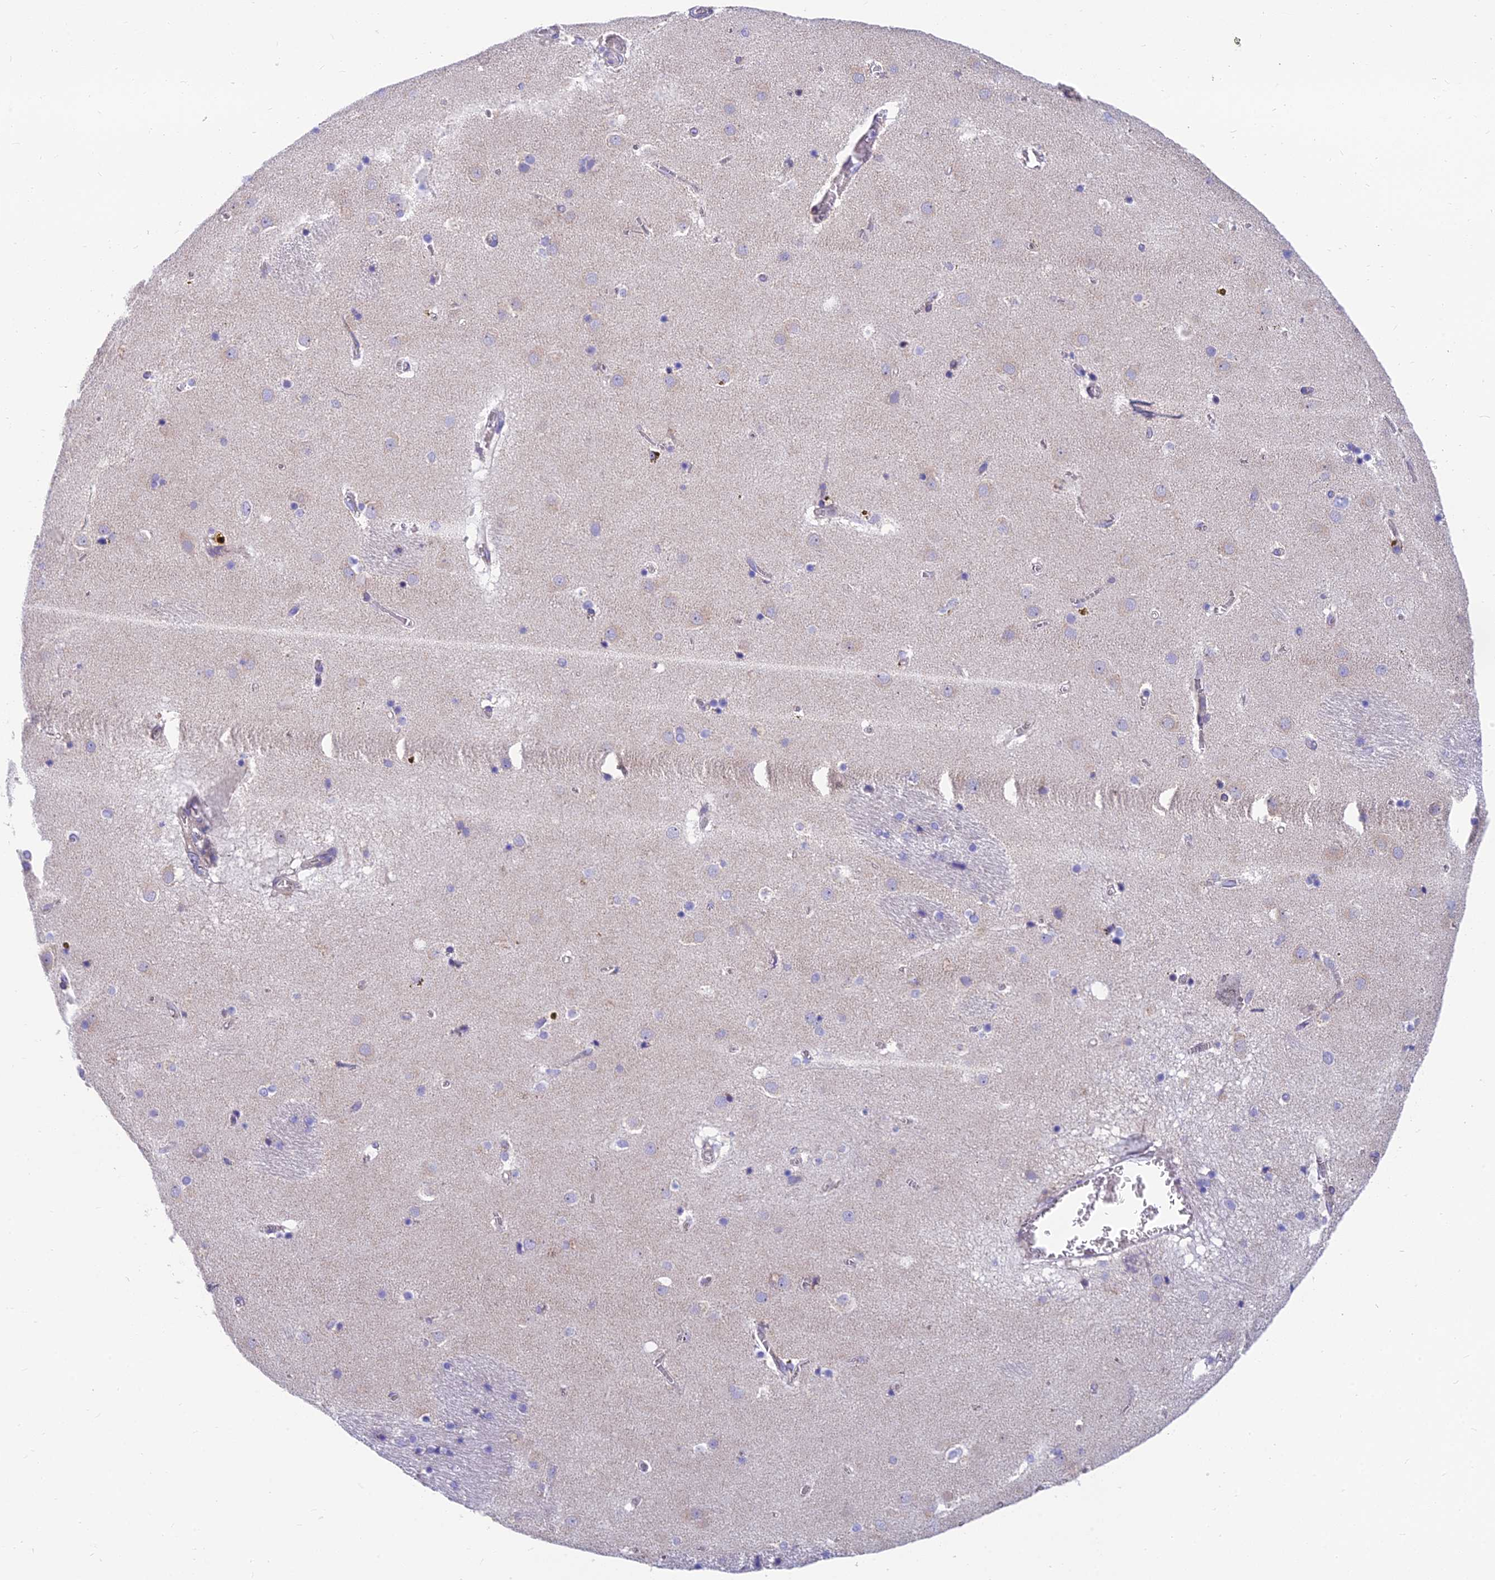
{"staining": {"intensity": "negative", "quantity": "none", "location": "none"}, "tissue": "caudate", "cell_type": "Glial cells", "image_type": "normal", "snomed": [{"axis": "morphology", "description": "Normal tissue, NOS"}, {"axis": "topography", "description": "Lateral ventricle wall"}], "caption": "A high-resolution micrograph shows immunohistochemistry staining of benign caudate, which shows no significant positivity in glial cells.", "gene": "MVB12A", "patient": {"sex": "male", "age": 70}}